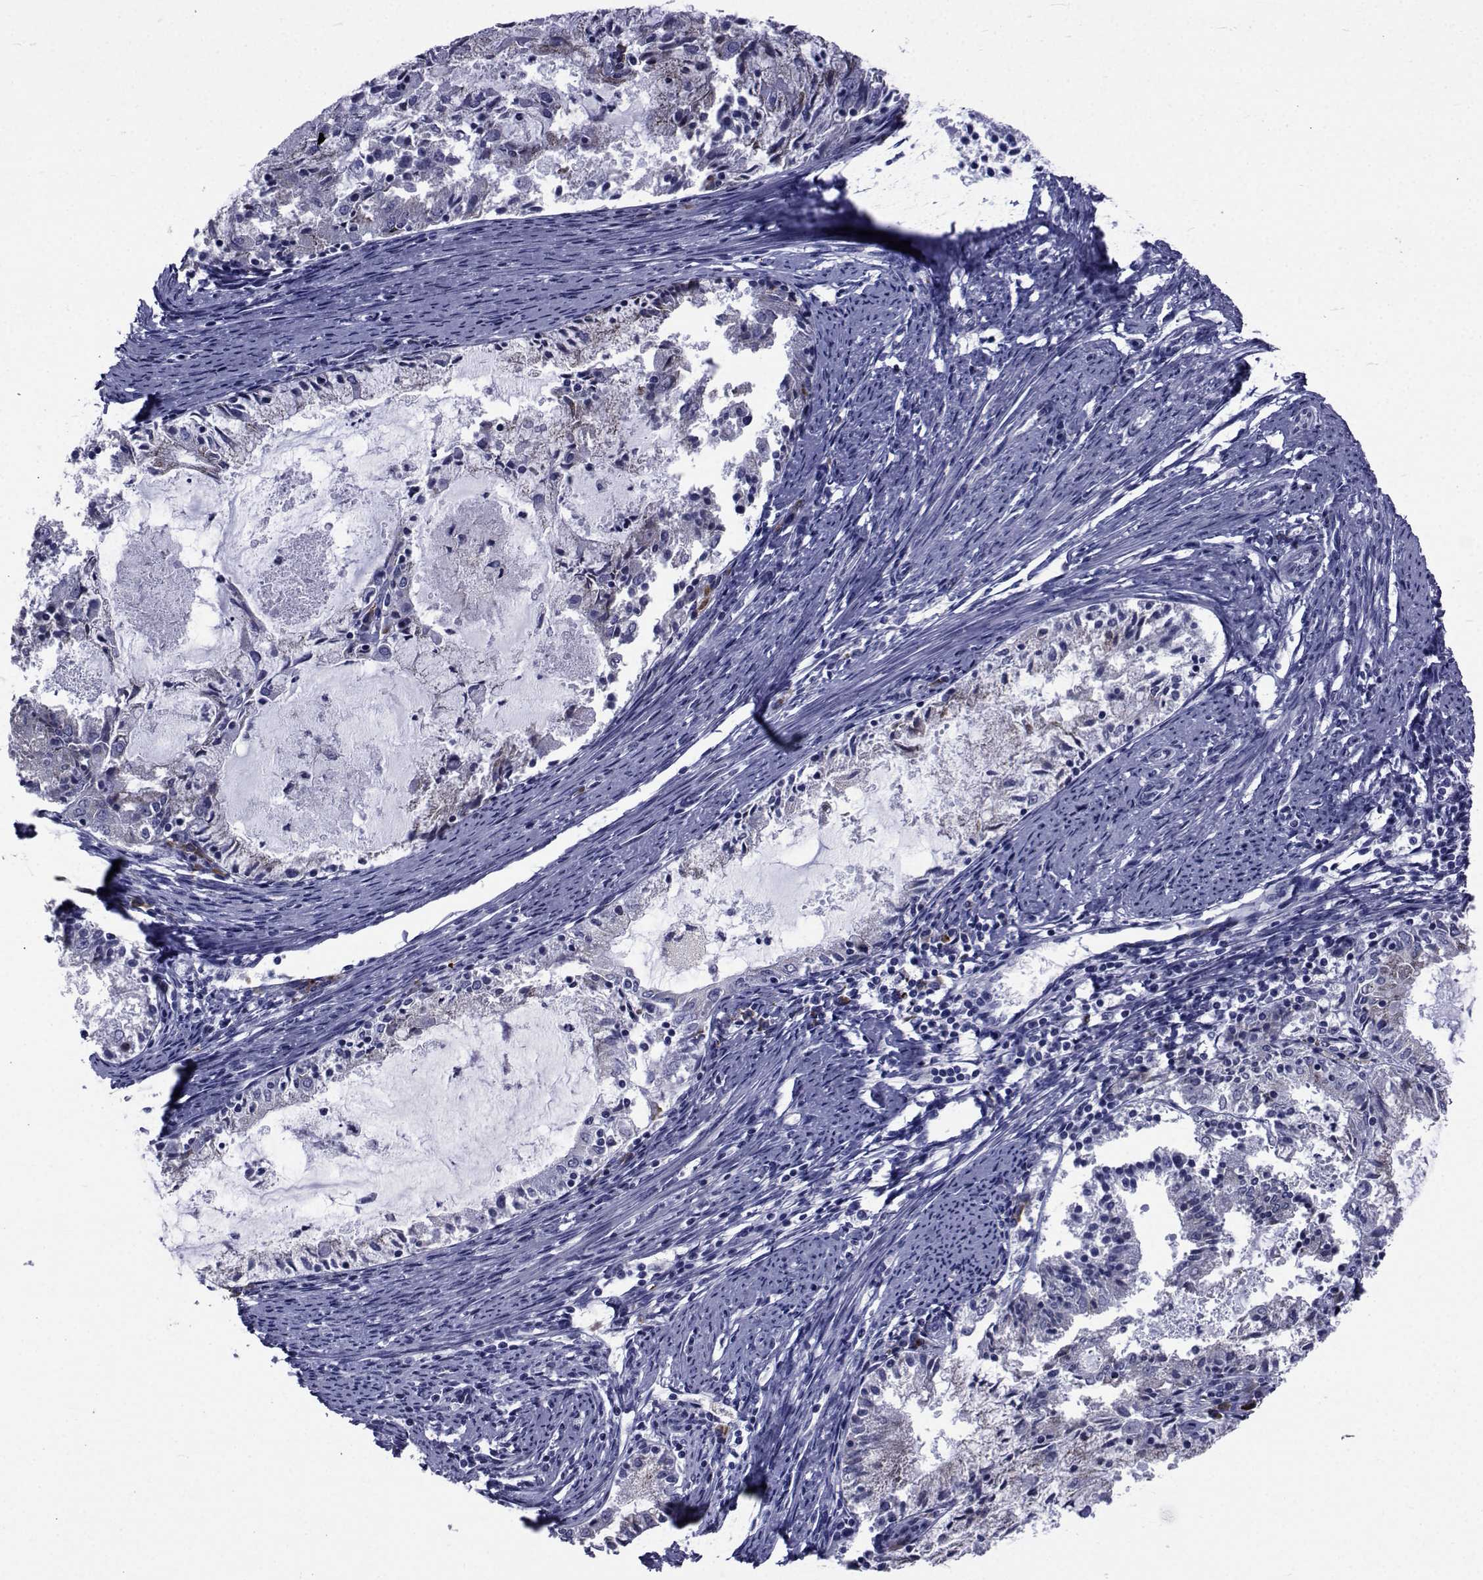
{"staining": {"intensity": "negative", "quantity": "none", "location": "none"}, "tissue": "endometrial cancer", "cell_type": "Tumor cells", "image_type": "cancer", "snomed": [{"axis": "morphology", "description": "Adenocarcinoma, NOS"}, {"axis": "topography", "description": "Endometrium"}], "caption": "Immunohistochemistry photomicrograph of endometrial cancer stained for a protein (brown), which reveals no staining in tumor cells. The staining is performed using DAB brown chromogen with nuclei counter-stained in using hematoxylin.", "gene": "ROPN1", "patient": {"sex": "female", "age": 57}}